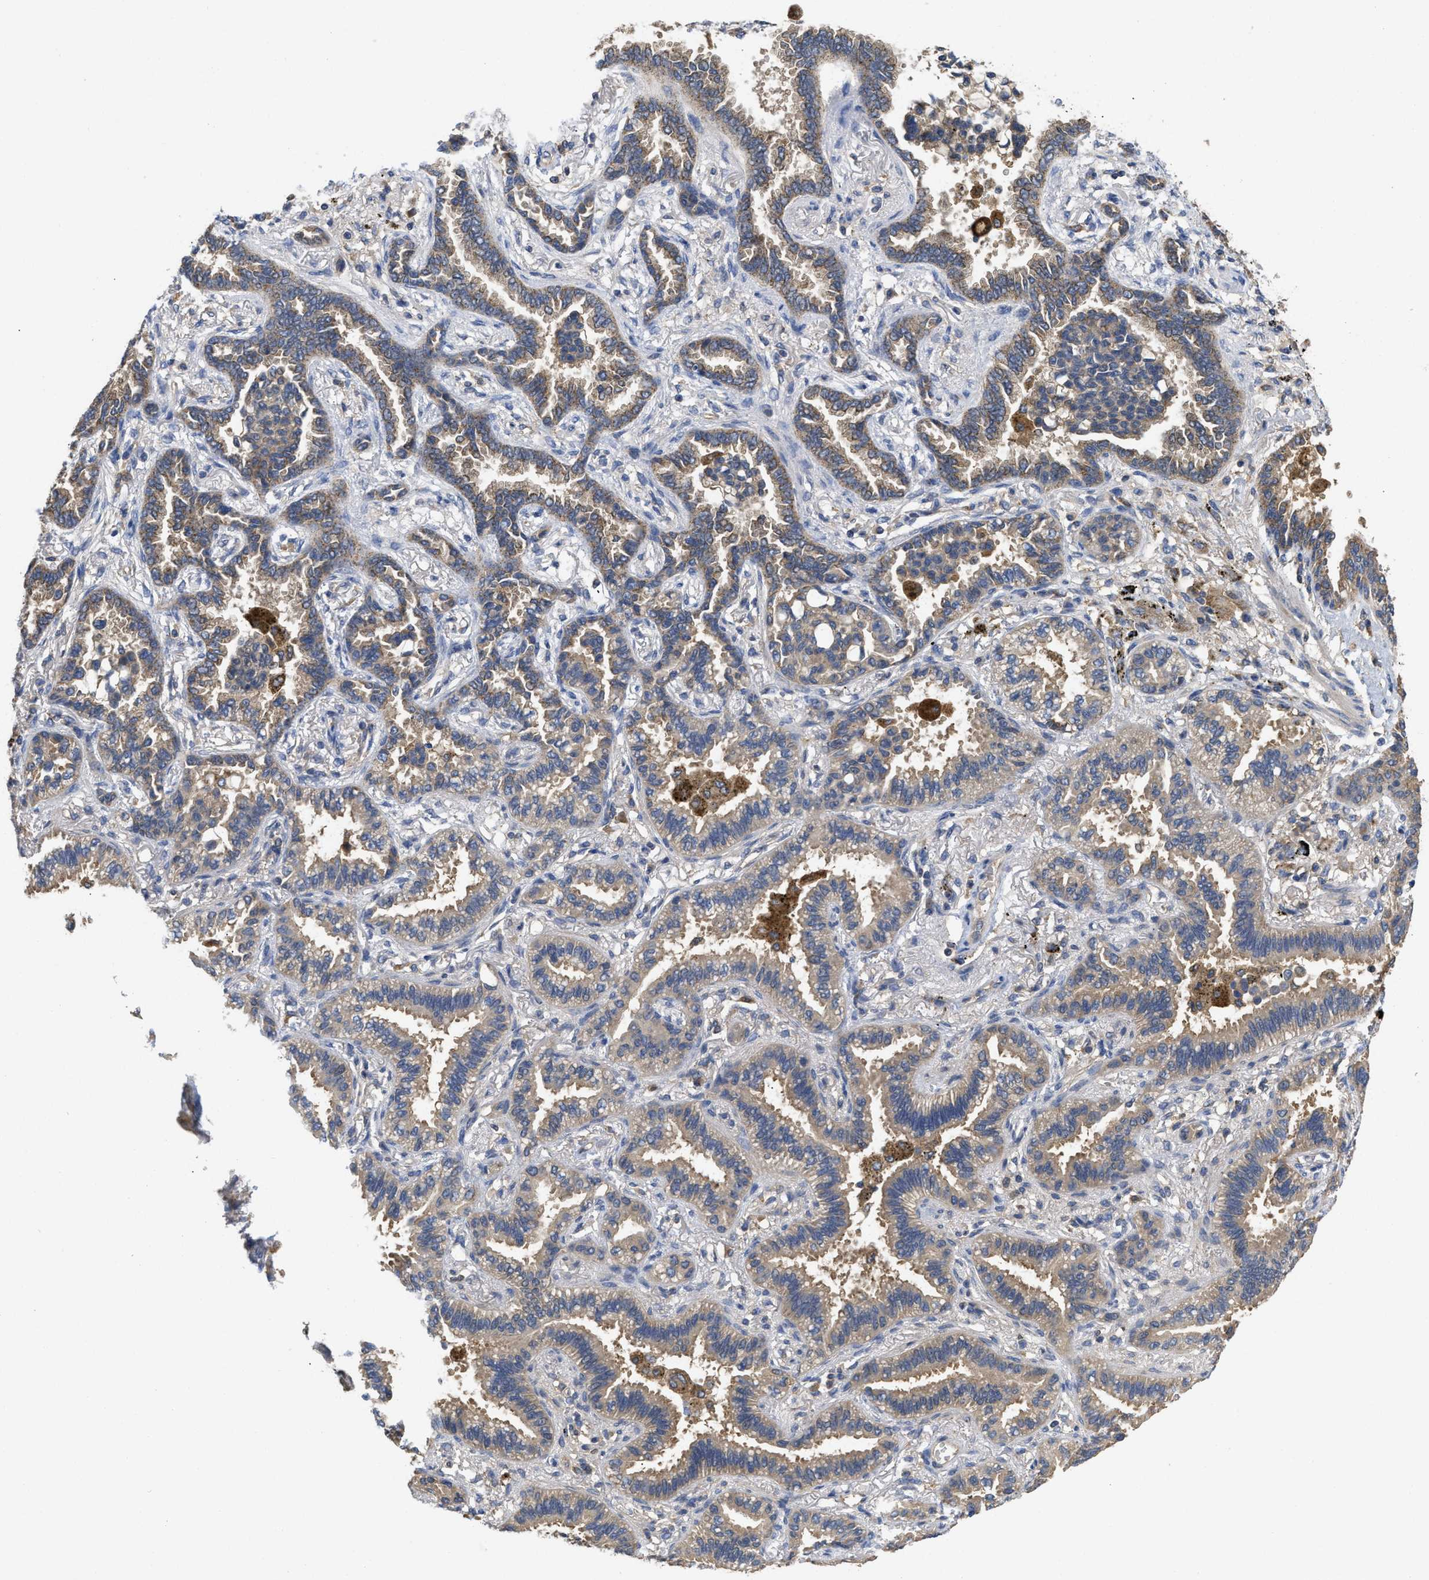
{"staining": {"intensity": "weak", "quantity": ">75%", "location": "cytoplasmic/membranous"}, "tissue": "lung cancer", "cell_type": "Tumor cells", "image_type": "cancer", "snomed": [{"axis": "morphology", "description": "Normal tissue, NOS"}, {"axis": "morphology", "description": "Adenocarcinoma, NOS"}, {"axis": "topography", "description": "Lung"}], "caption": "Immunohistochemical staining of adenocarcinoma (lung) exhibits weak cytoplasmic/membranous protein positivity in approximately >75% of tumor cells.", "gene": "RNF216", "patient": {"sex": "male", "age": 59}}